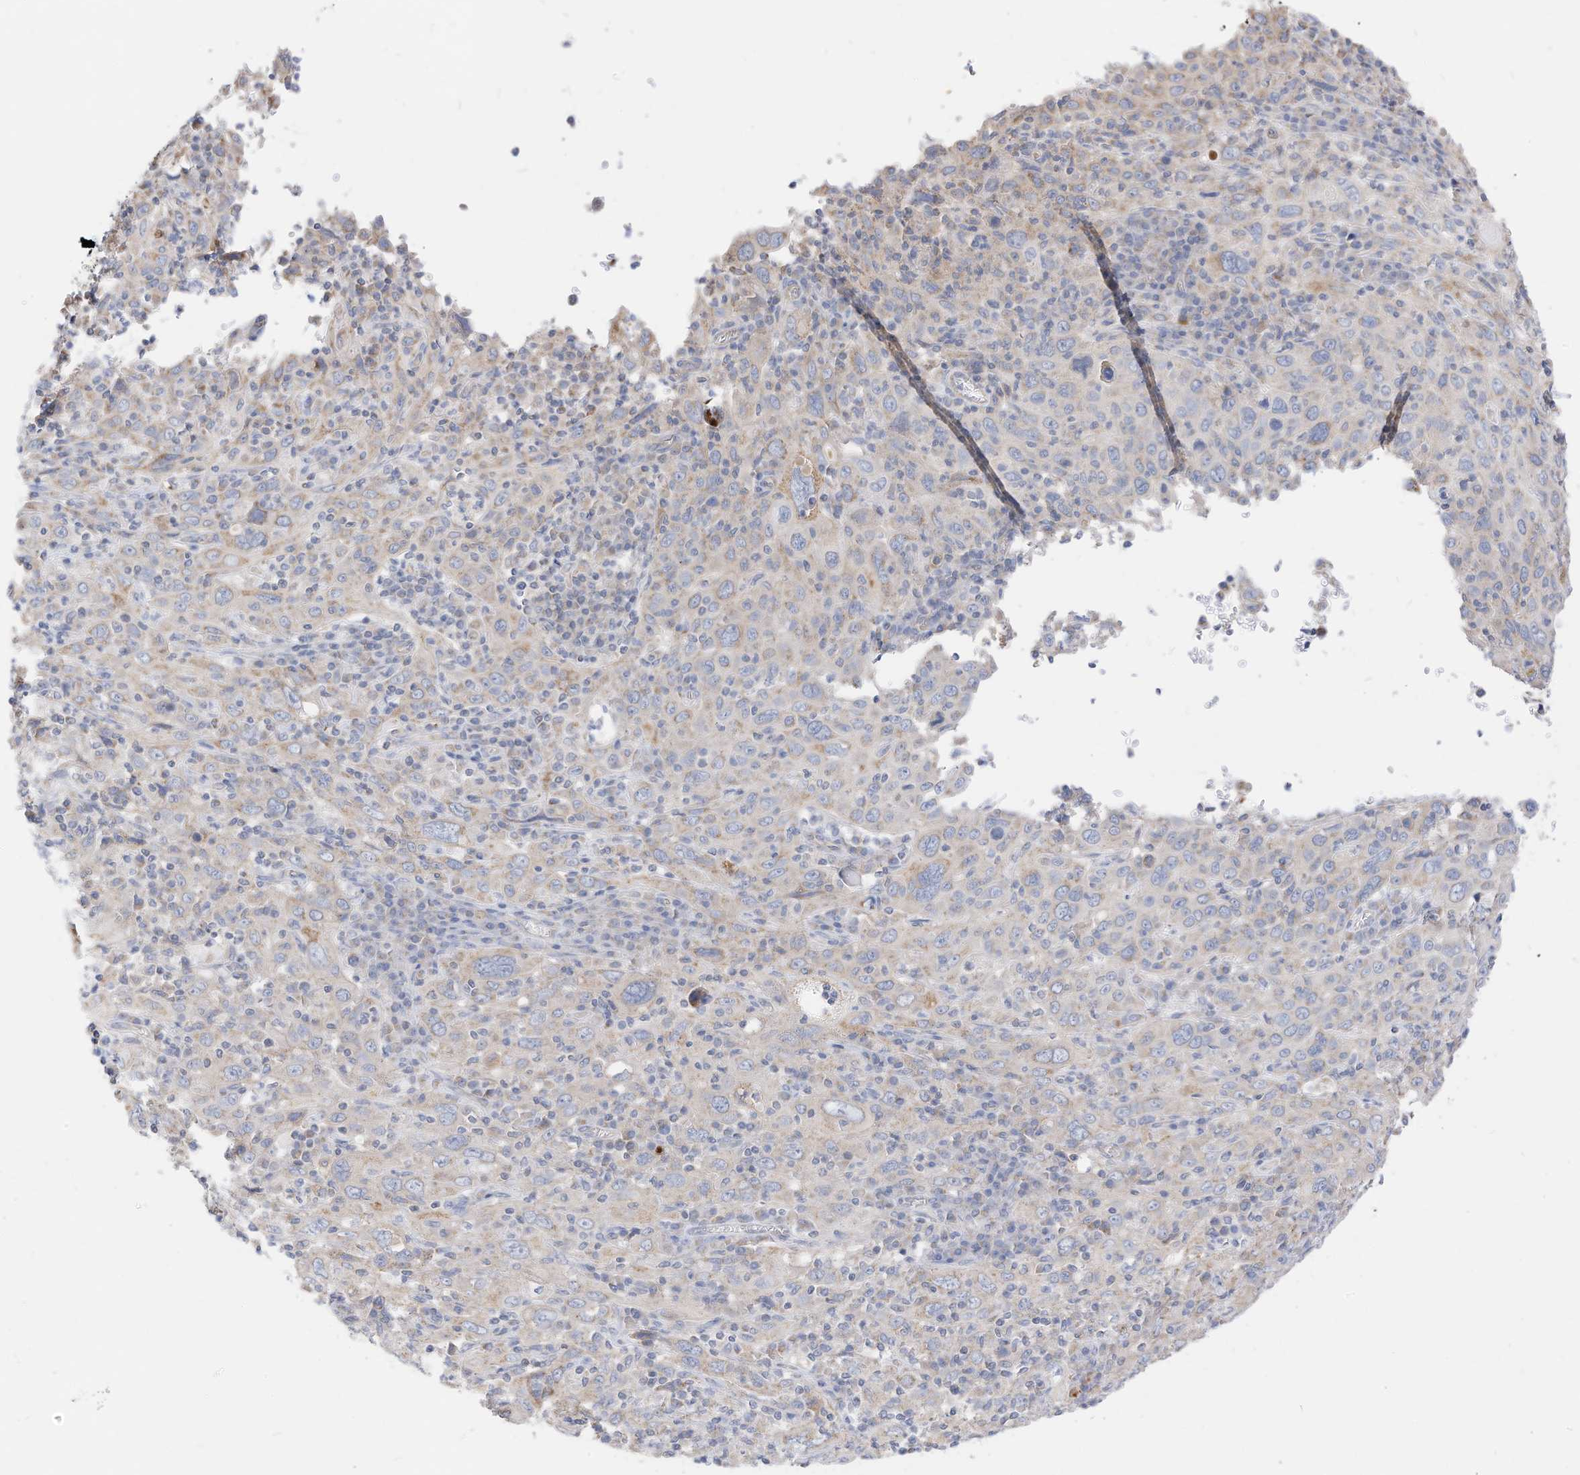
{"staining": {"intensity": "weak", "quantity": "<25%", "location": "cytoplasmic/membranous"}, "tissue": "cervical cancer", "cell_type": "Tumor cells", "image_type": "cancer", "snomed": [{"axis": "morphology", "description": "Squamous cell carcinoma, NOS"}, {"axis": "topography", "description": "Cervix"}], "caption": "This is an immunohistochemistry (IHC) micrograph of human cervical squamous cell carcinoma. There is no positivity in tumor cells.", "gene": "RHOH", "patient": {"sex": "female", "age": 46}}